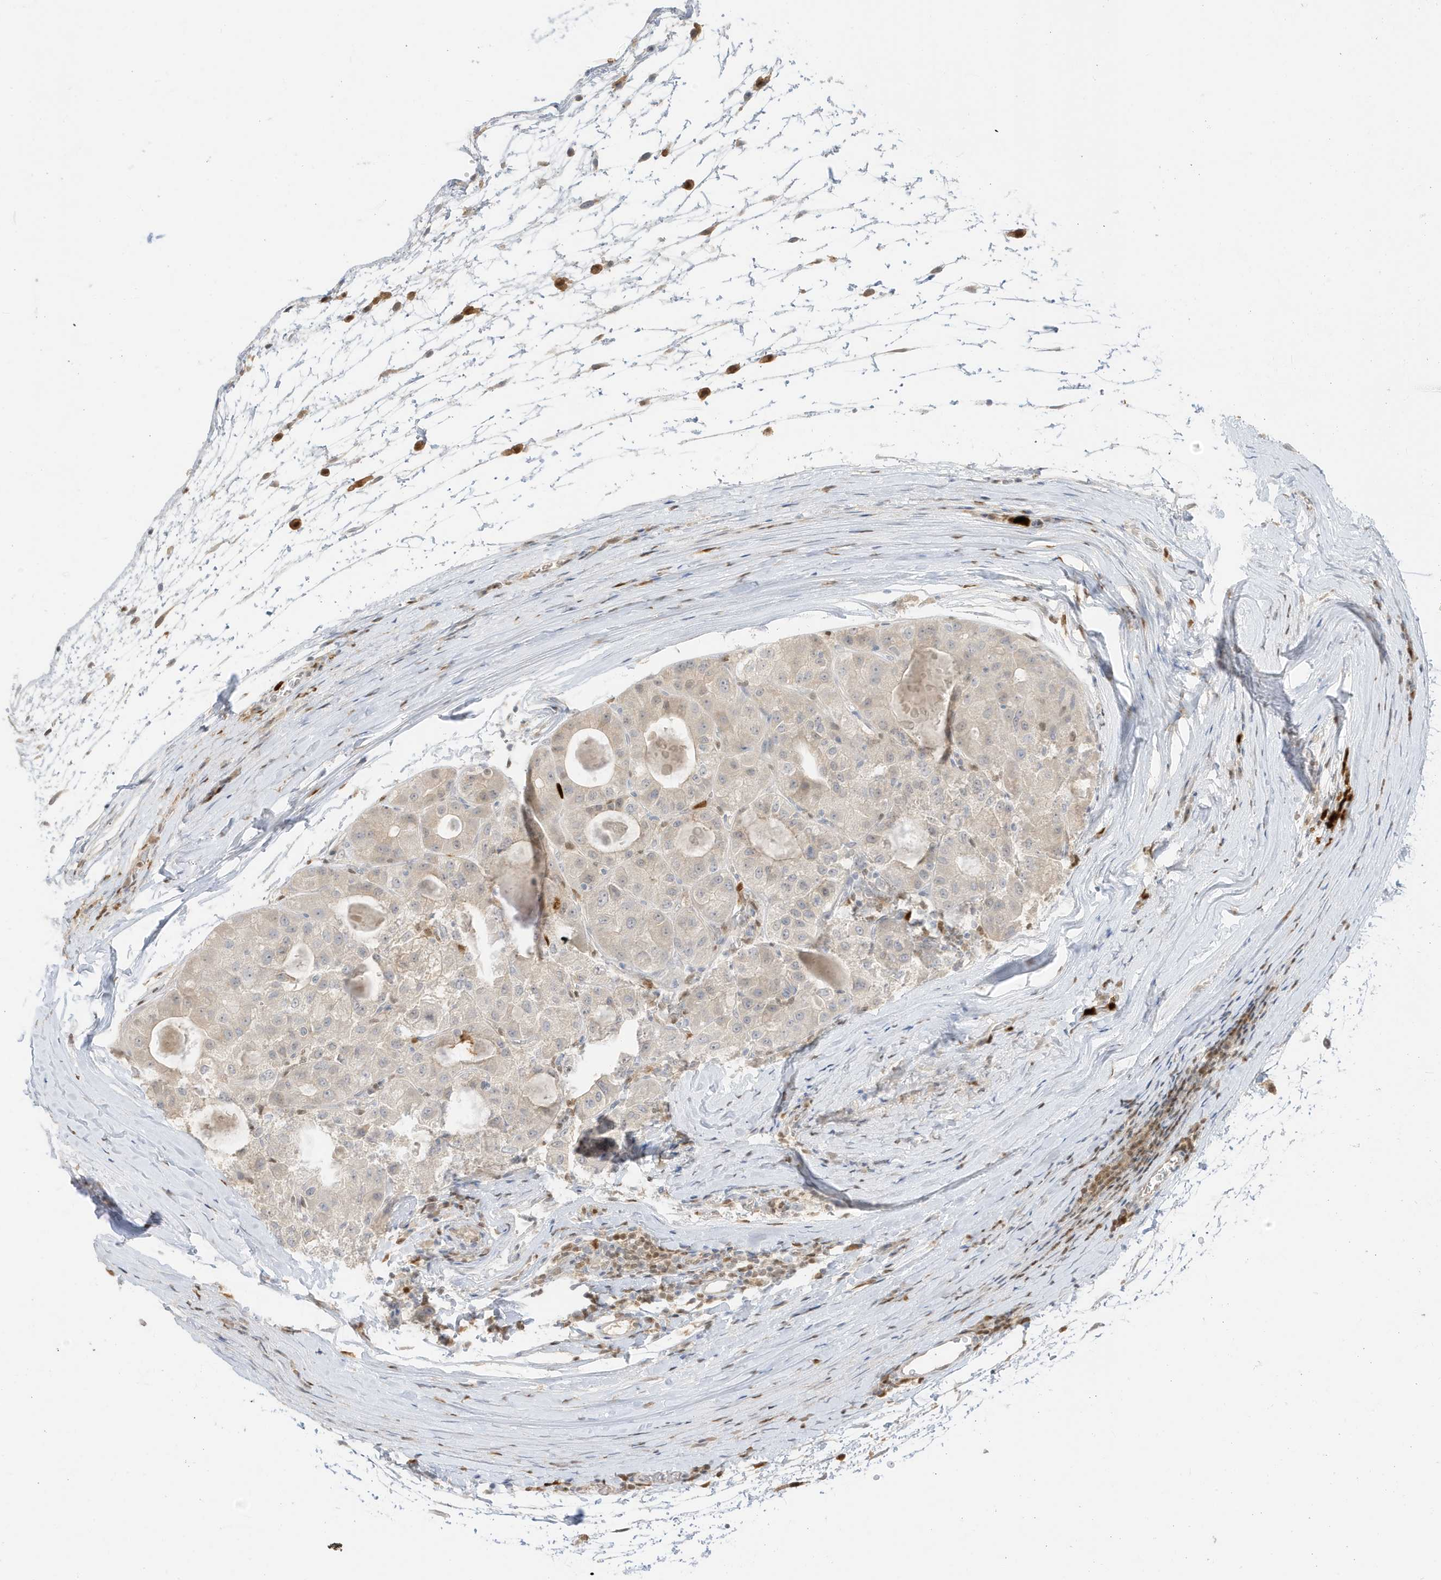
{"staining": {"intensity": "weak", "quantity": "<25%", "location": "nuclear"}, "tissue": "liver cancer", "cell_type": "Tumor cells", "image_type": "cancer", "snomed": [{"axis": "morphology", "description": "Carcinoma, Hepatocellular, NOS"}, {"axis": "topography", "description": "Liver"}], "caption": "Human liver hepatocellular carcinoma stained for a protein using IHC demonstrates no positivity in tumor cells.", "gene": "GCA", "patient": {"sex": "male", "age": 80}}